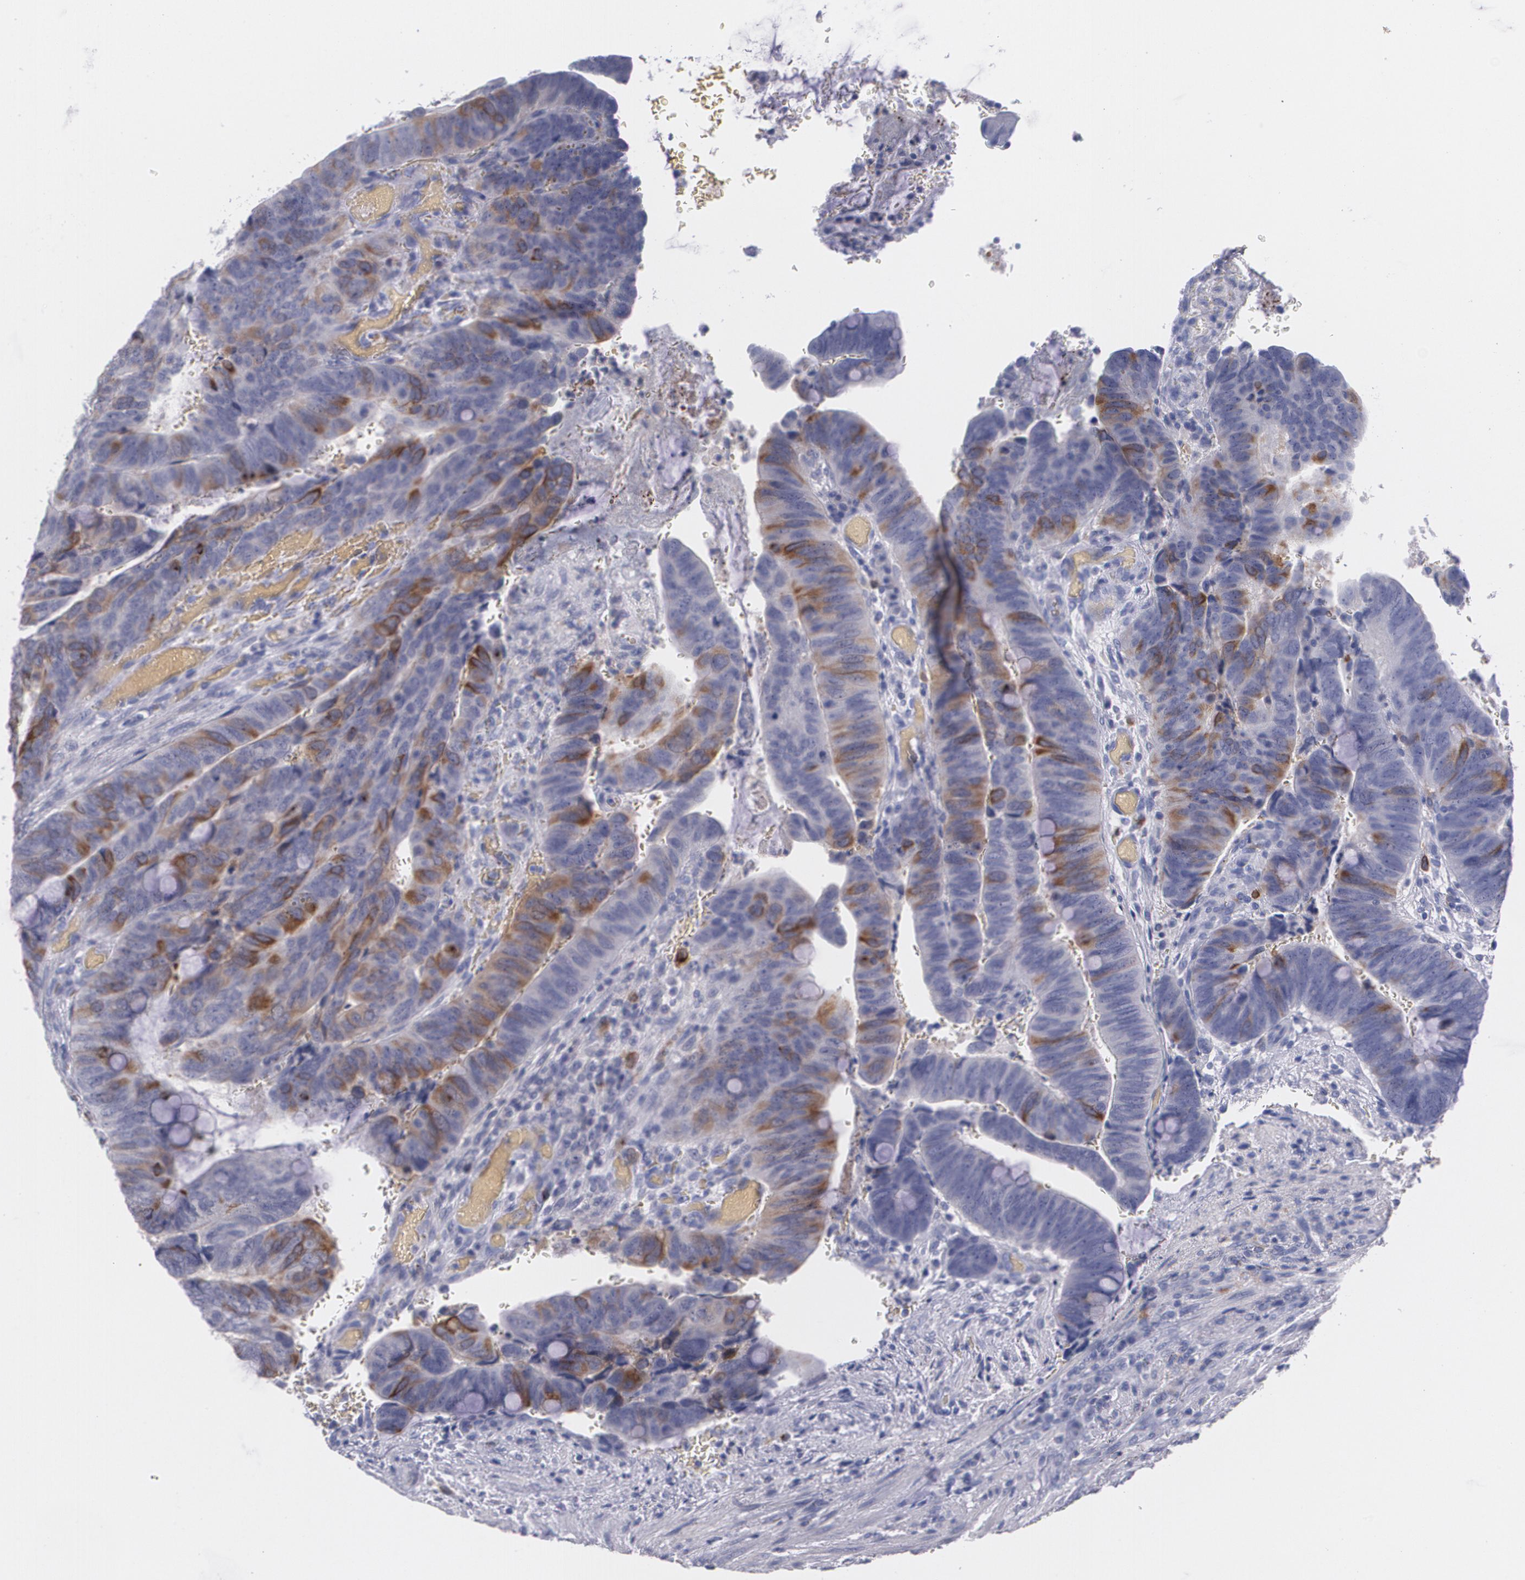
{"staining": {"intensity": "strong", "quantity": "<25%", "location": "cytoplasmic/membranous"}, "tissue": "colorectal cancer", "cell_type": "Tumor cells", "image_type": "cancer", "snomed": [{"axis": "morphology", "description": "Normal tissue, NOS"}, {"axis": "morphology", "description": "Adenocarcinoma, NOS"}, {"axis": "topography", "description": "Rectum"}], "caption": "Immunohistochemistry staining of colorectal adenocarcinoma, which demonstrates medium levels of strong cytoplasmic/membranous staining in about <25% of tumor cells indicating strong cytoplasmic/membranous protein staining. The staining was performed using DAB (3,3'-diaminobenzidine) (brown) for protein detection and nuclei were counterstained in hematoxylin (blue).", "gene": "HMMR", "patient": {"sex": "male", "age": 92}}